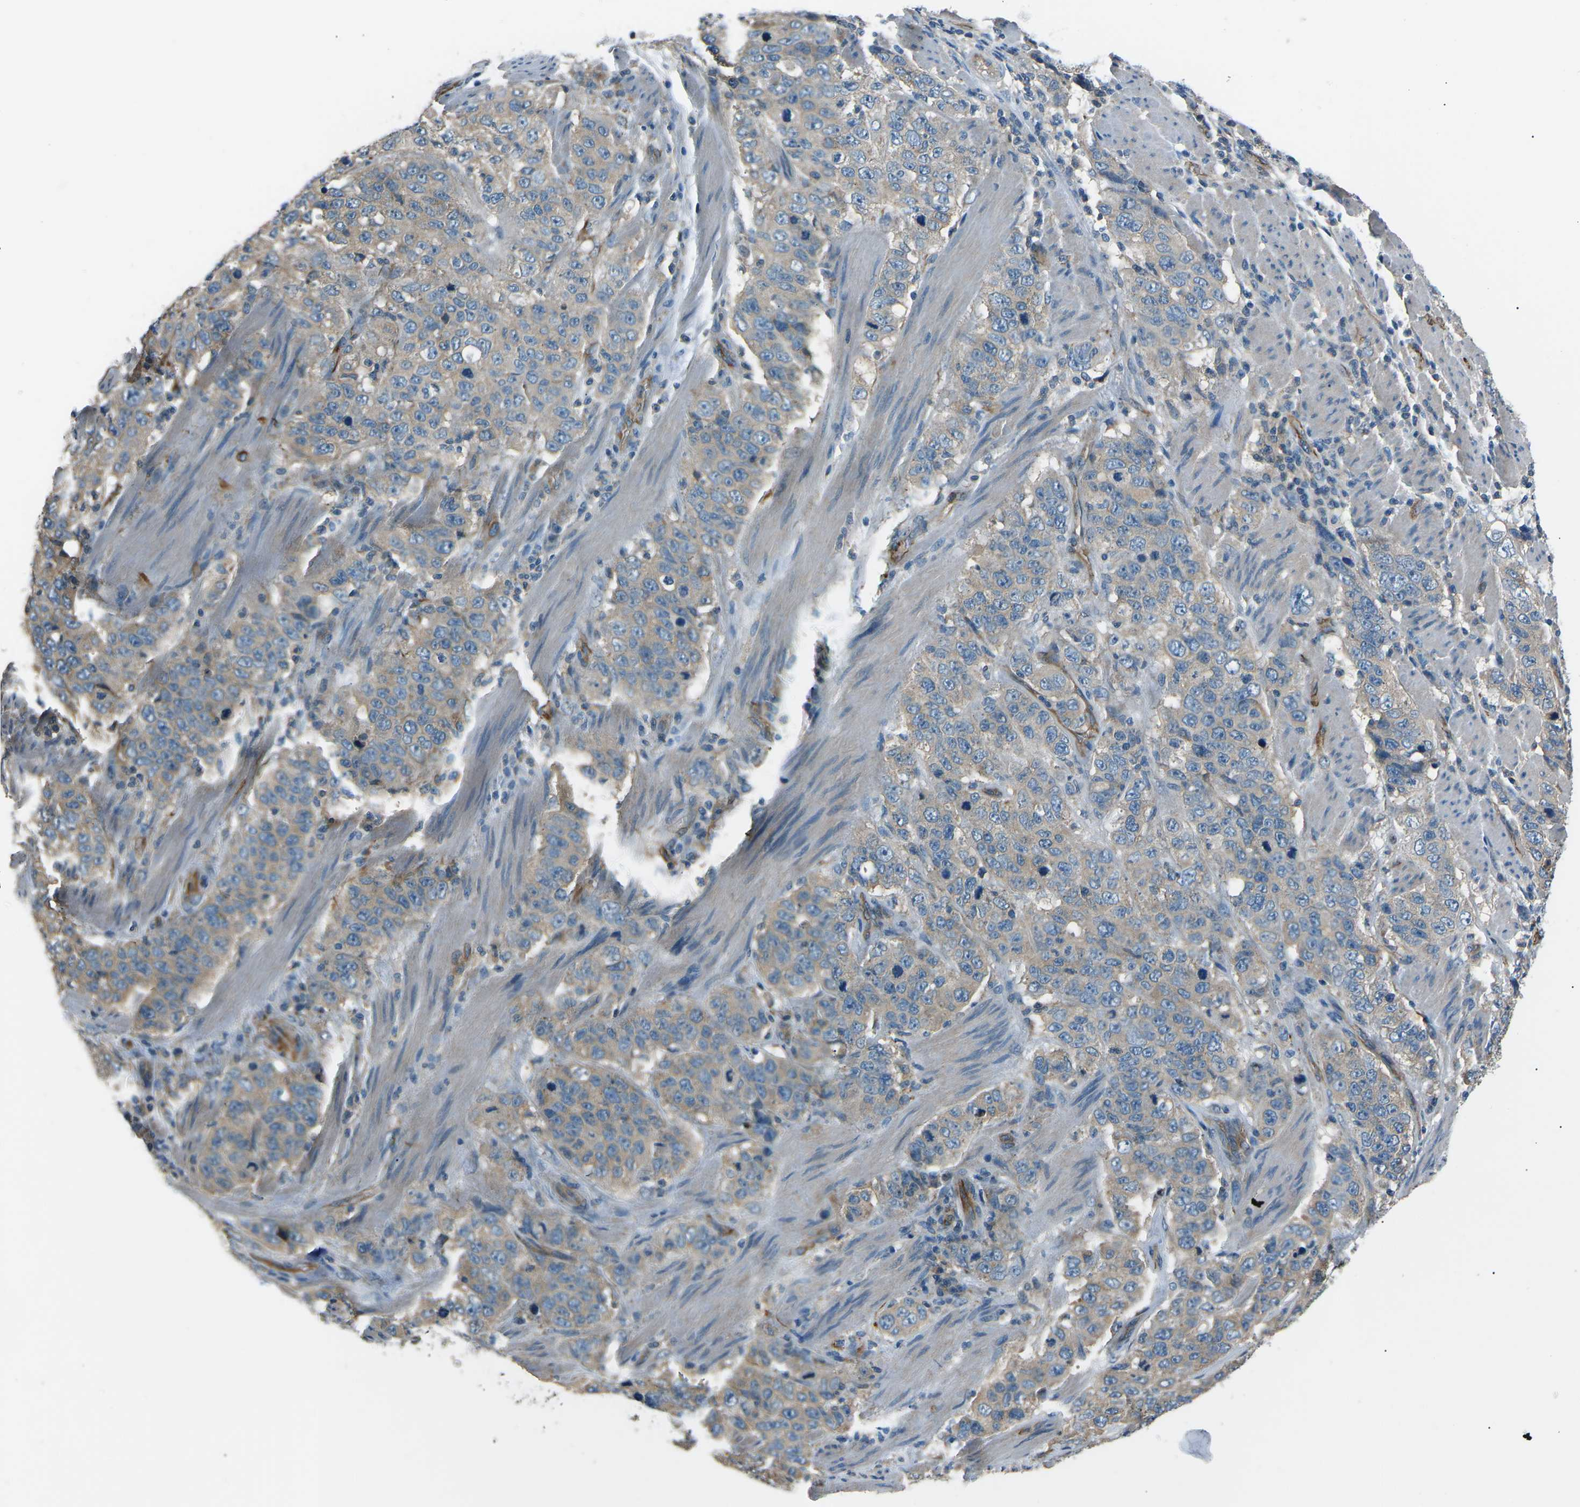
{"staining": {"intensity": "weak", "quantity": "25%-75%", "location": "cytoplasmic/membranous"}, "tissue": "stomach cancer", "cell_type": "Tumor cells", "image_type": "cancer", "snomed": [{"axis": "morphology", "description": "Adenocarcinoma, NOS"}, {"axis": "topography", "description": "Stomach"}], "caption": "Stomach cancer (adenocarcinoma) stained for a protein (brown) reveals weak cytoplasmic/membranous positive positivity in approximately 25%-75% of tumor cells.", "gene": "SLK", "patient": {"sex": "male", "age": 48}}